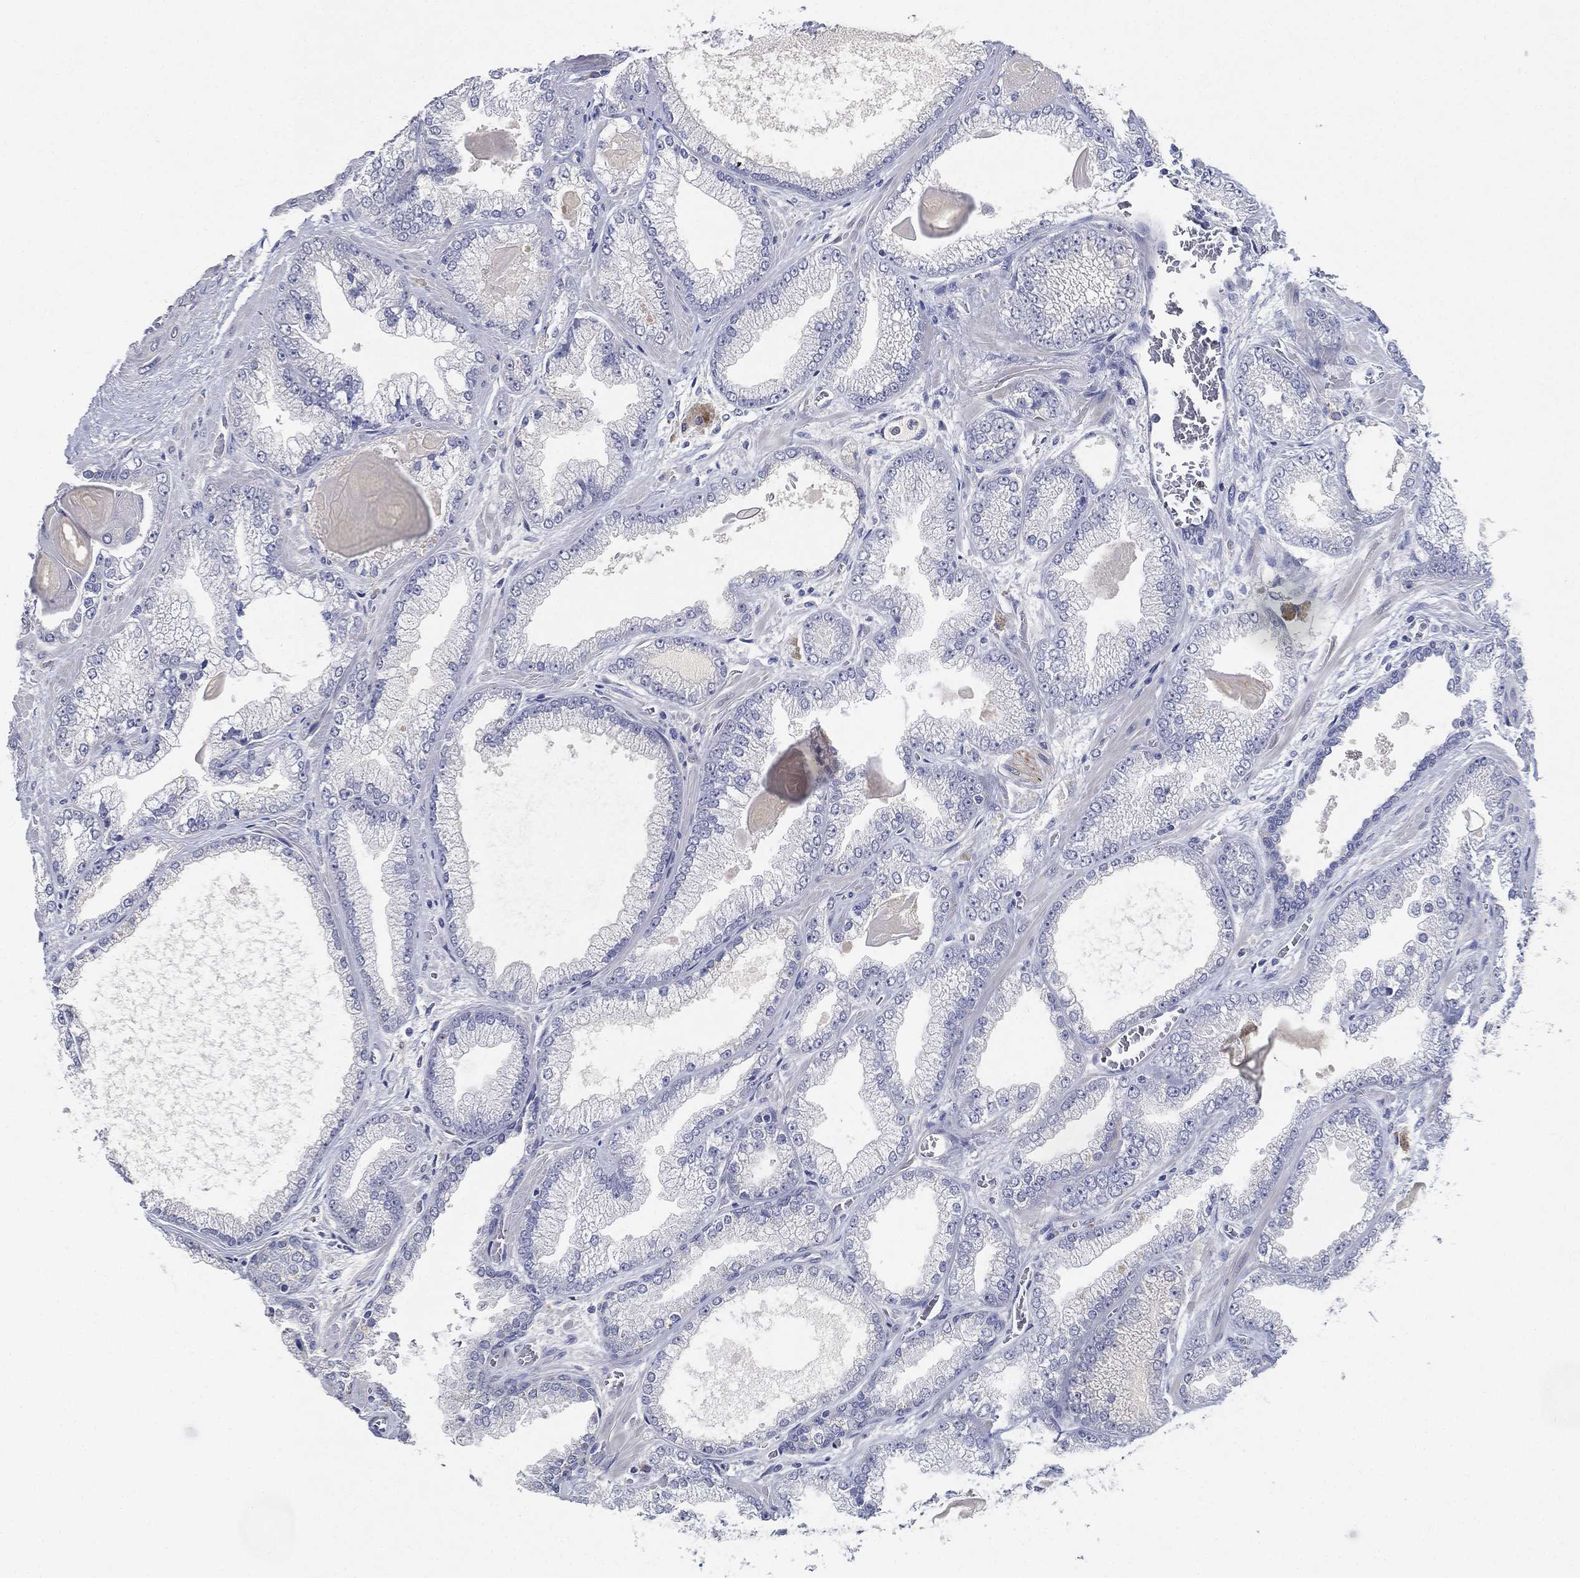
{"staining": {"intensity": "negative", "quantity": "none", "location": "none"}, "tissue": "prostate cancer", "cell_type": "Tumor cells", "image_type": "cancer", "snomed": [{"axis": "morphology", "description": "Adenocarcinoma, Low grade"}, {"axis": "topography", "description": "Prostate"}], "caption": "A micrograph of human prostate cancer (low-grade adenocarcinoma) is negative for staining in tumor cells. The staining was performed using DAB (3,3'-diaminobenzidine) to visualize the protein expression in brown, while the nuclei were stained in blue with hematoxylin (Magnification: 20x).", "gene": "NTRK1", "patient": {"sex": "male", "age": 57}}